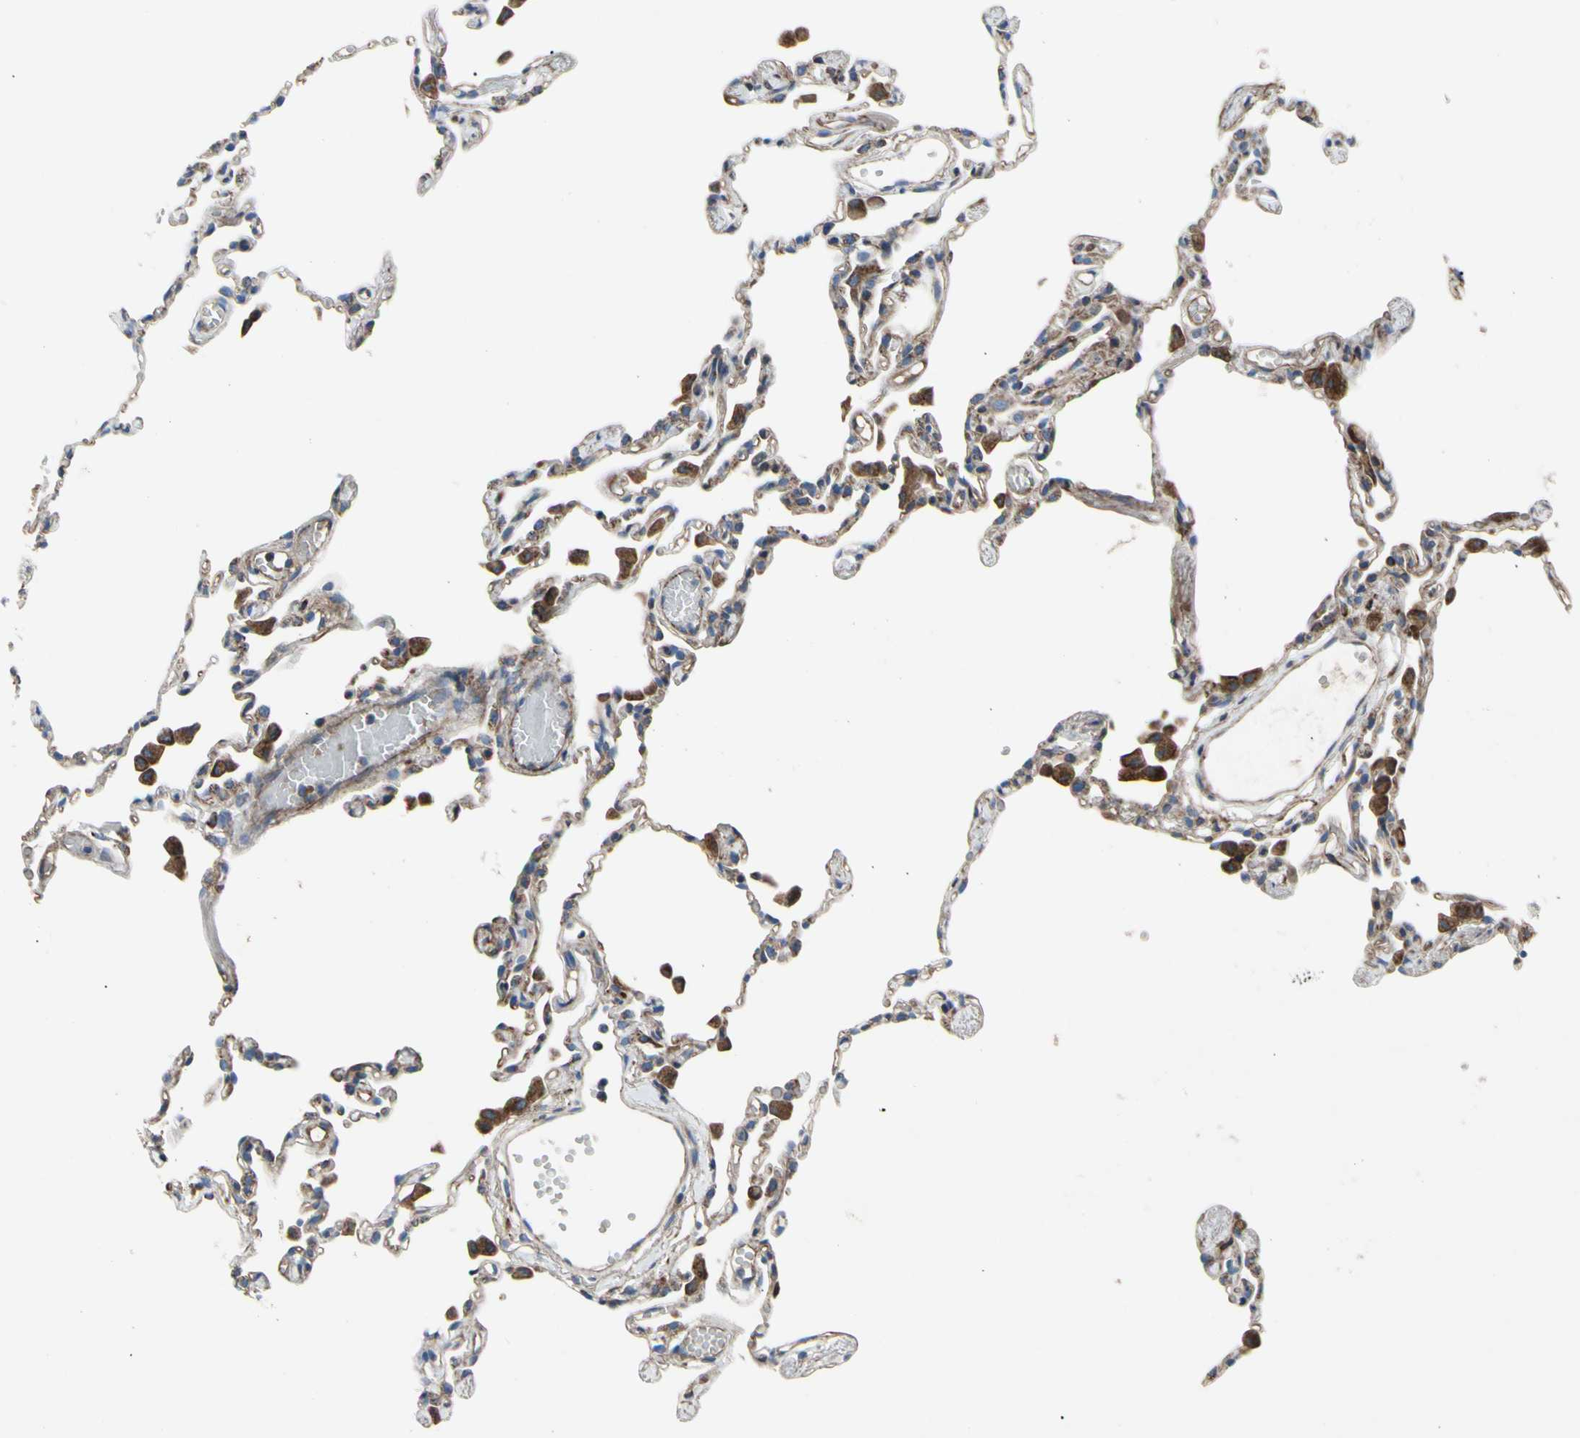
{"staining": {"intensity": "weak", "quantity": ">75%", "location": "cytoplasmic/membranous"}, "tissue": "lung", "cell_type": "Alveolar cells", "image_type": "normal", "snomed": [{"axis": "morphology", "description": "Normal tissue, NOS"}, {"axis": "topography", "description": "Lung"}], "caption": "Immunohistochemical staining of unremarkable lung displays weak cytoplasmic/membranous protein expression in approximately >75% of alveolar cells.", "gene": "EMC7", "patient": {"sex": "female", "age": 49}}